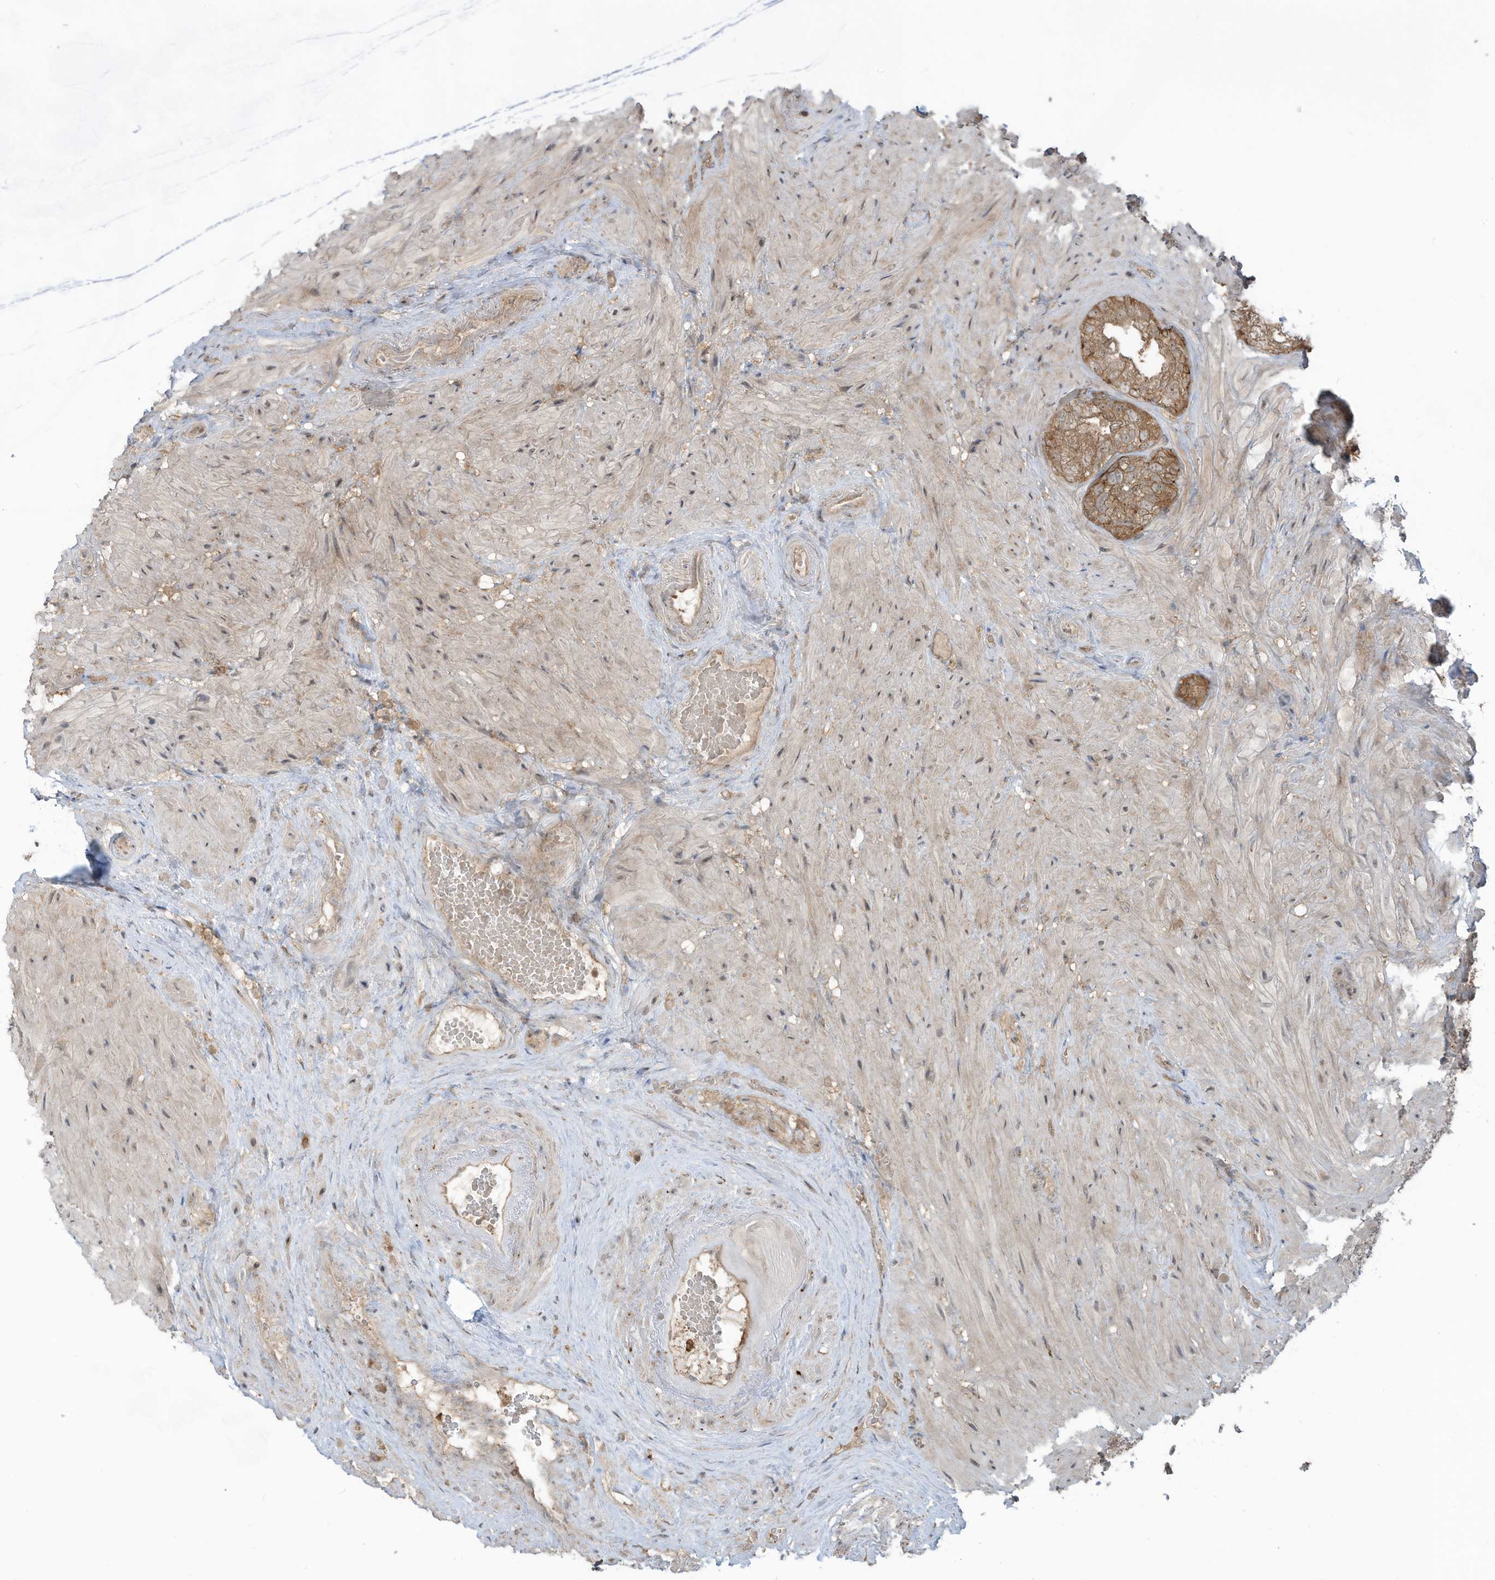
{"staining": {"intensity": "moderate", "quantity": ">75%", "location": "cytoplasmic/membranous"}, "tissue": "seminal vesicle", "cell_type": "Glandular cells", "image_type": "normal", "snomed": [{"axis": "morphology", "description": "Normal tissue, NOS"}, {"axis": "topography", "description": "Seminal veicle"}, {"axis": "topography", "description": "Peripheral nerve tissue"}], "caption": "Glandular cells demonstrate moderate cytoplasmic/membranous expression in about >75% of cells in unremarkable seminal vesicle.", "gene": "CARF", "patient": {"sex": "male", "age": 63}}